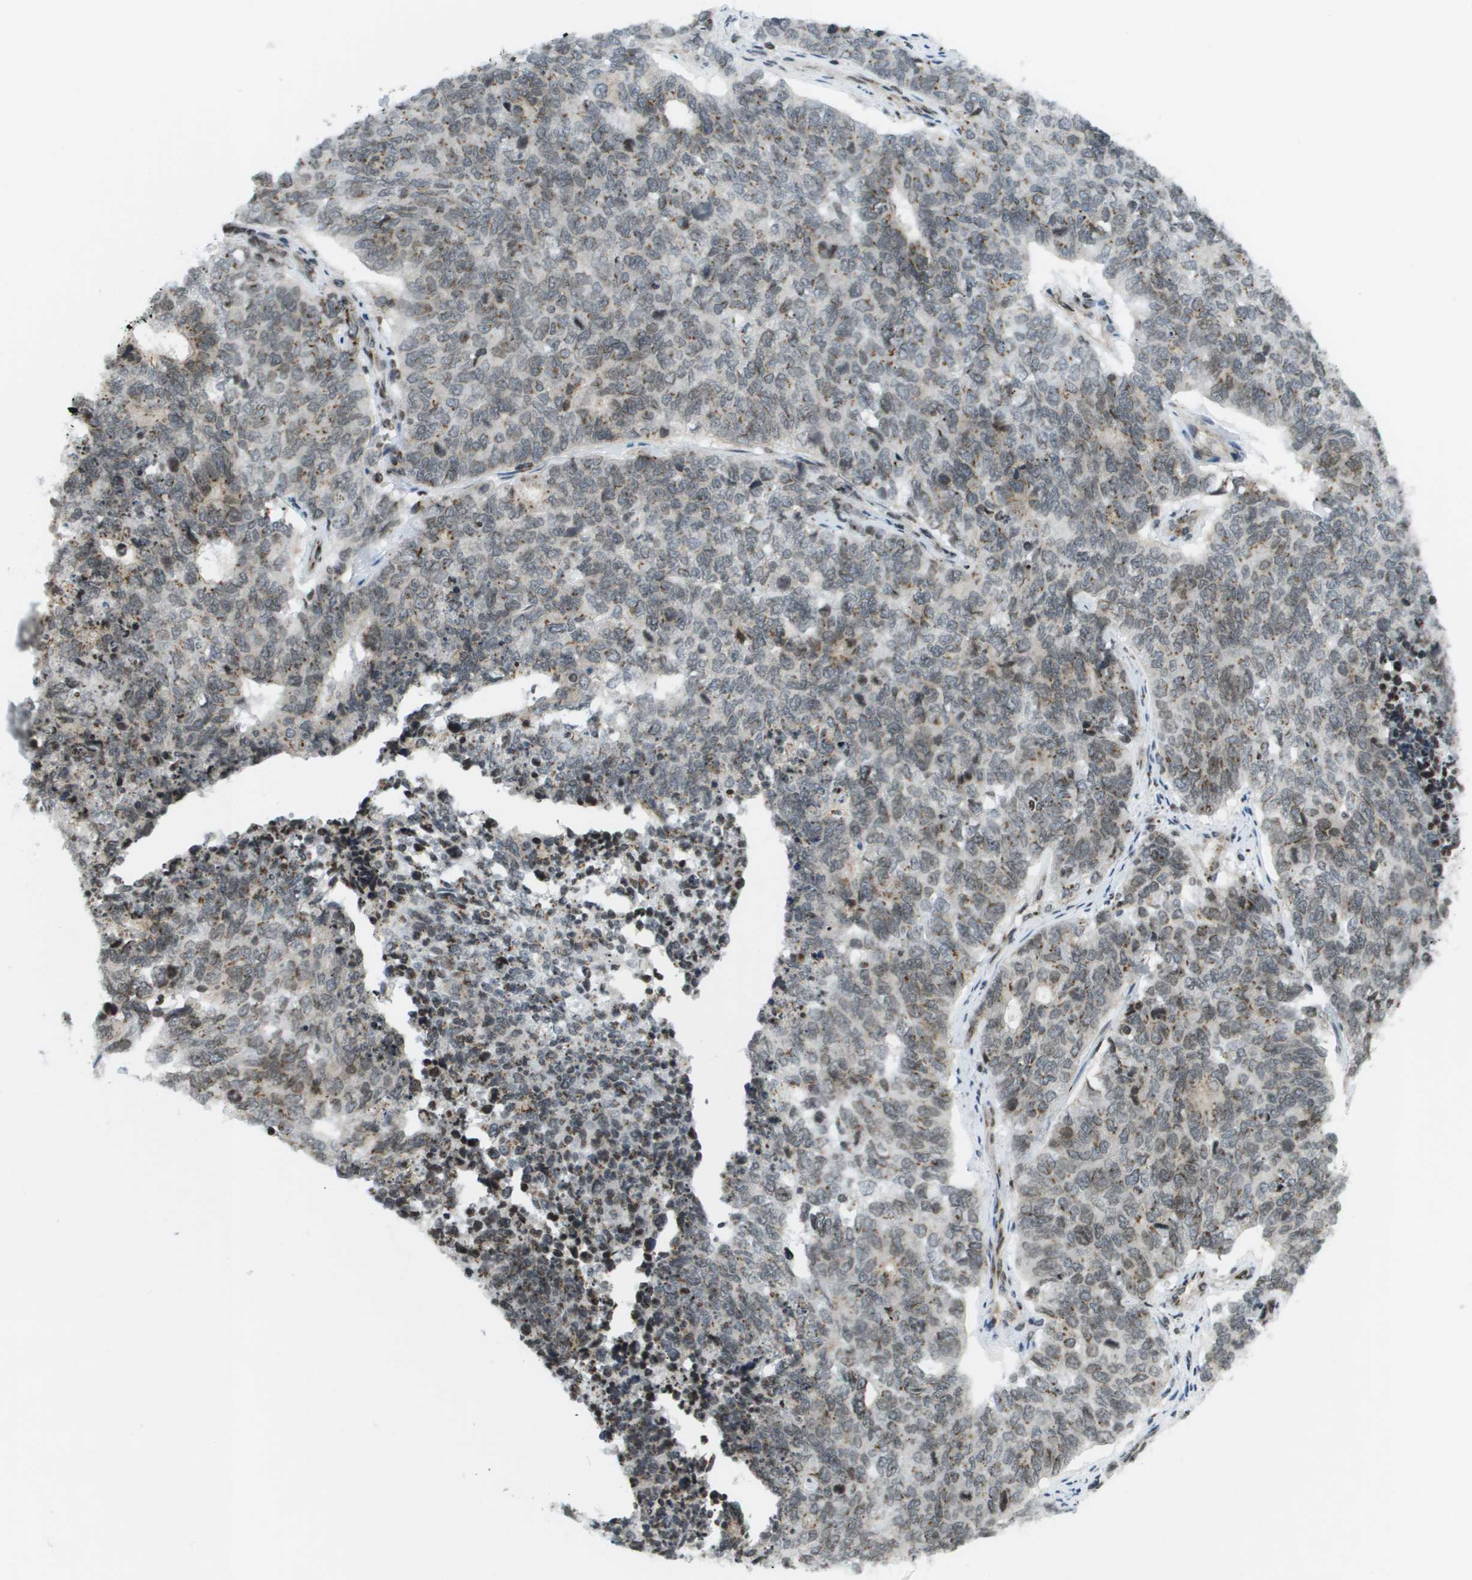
{"staining": {"intensity": "moderate", "quantity": "25%-75%", "location": "cytoplasmic/membranous,nuclear"}, "tissue": "cervical cancer", "cell_type": "Tumor cells", "image_type": "cancer", "snomed": [{"axis": "morphology", "description": "Squamous cell carcinoma, NOS"}, {"axis": "topography", "description": "Cervix"}], "caption": "A photomicrograph of cervical squamous cell carcinoma stained for a protein exhibits moderate cytoplasmic/membranous and nuclear brown staining in tumor cells.", "gene": "EVC", "patient": {"sex": "female", "age": 63}}